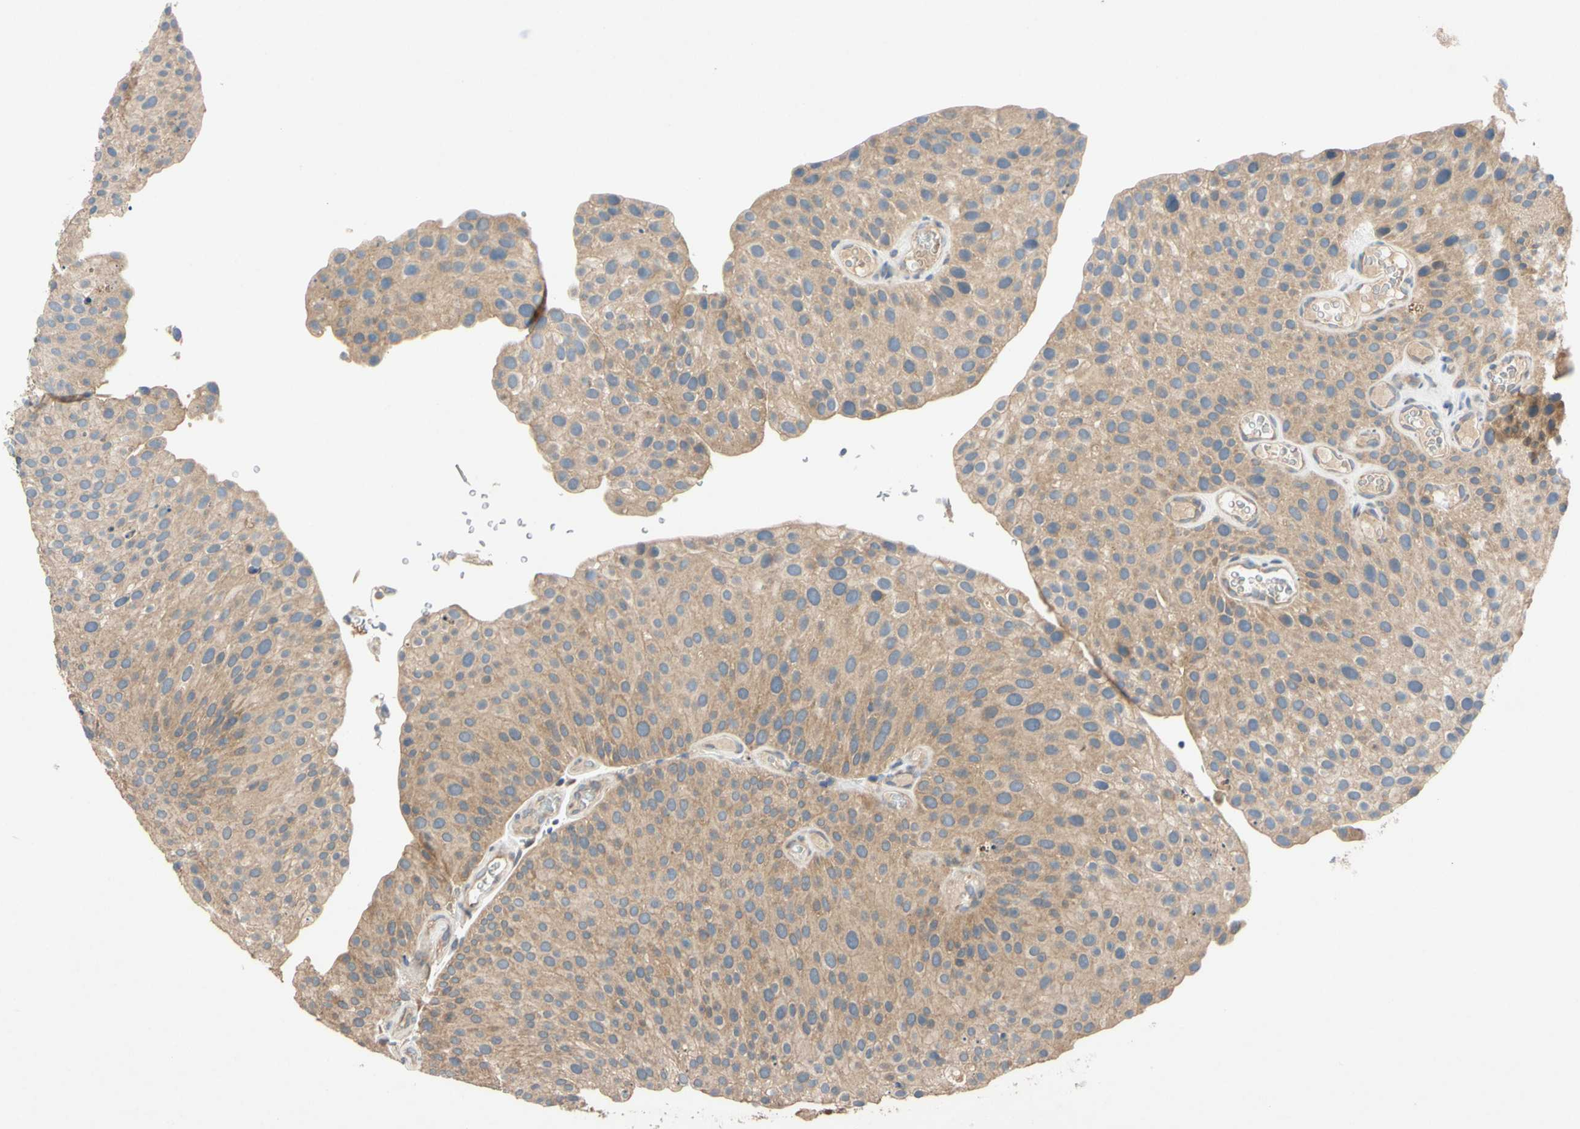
{"staining": {"intensity": "moderate", "quantity": ">75%", "location": "cytoplasmic/membranous"}, "tissue": "urothelial cancer", "cell_type": "Tumor cells", "image_type": "cancer", "snomed": [{"axis": "morphology", "description": "Urothelial carcinoma, Low grade"}, {"axis": "topography", "description": "Smooth muscle"}, {"axis": "topography", "description": "Urinary bladder"}], "caption": "Immunohistochemistry (IHC) staining of urothelial cancer, which displays medium levels of moderate cytoplasmic/membranous positivity in about >75% of tumor cells indicating moderate cytoplasmic/membranous protein expression. The staining was performed using DAB (brown) for protein detection and nuclei were counterstained in hematoxylin (blue).", "gene": "MBTPS2", "patient": {"sex": "male", "age": 60}}